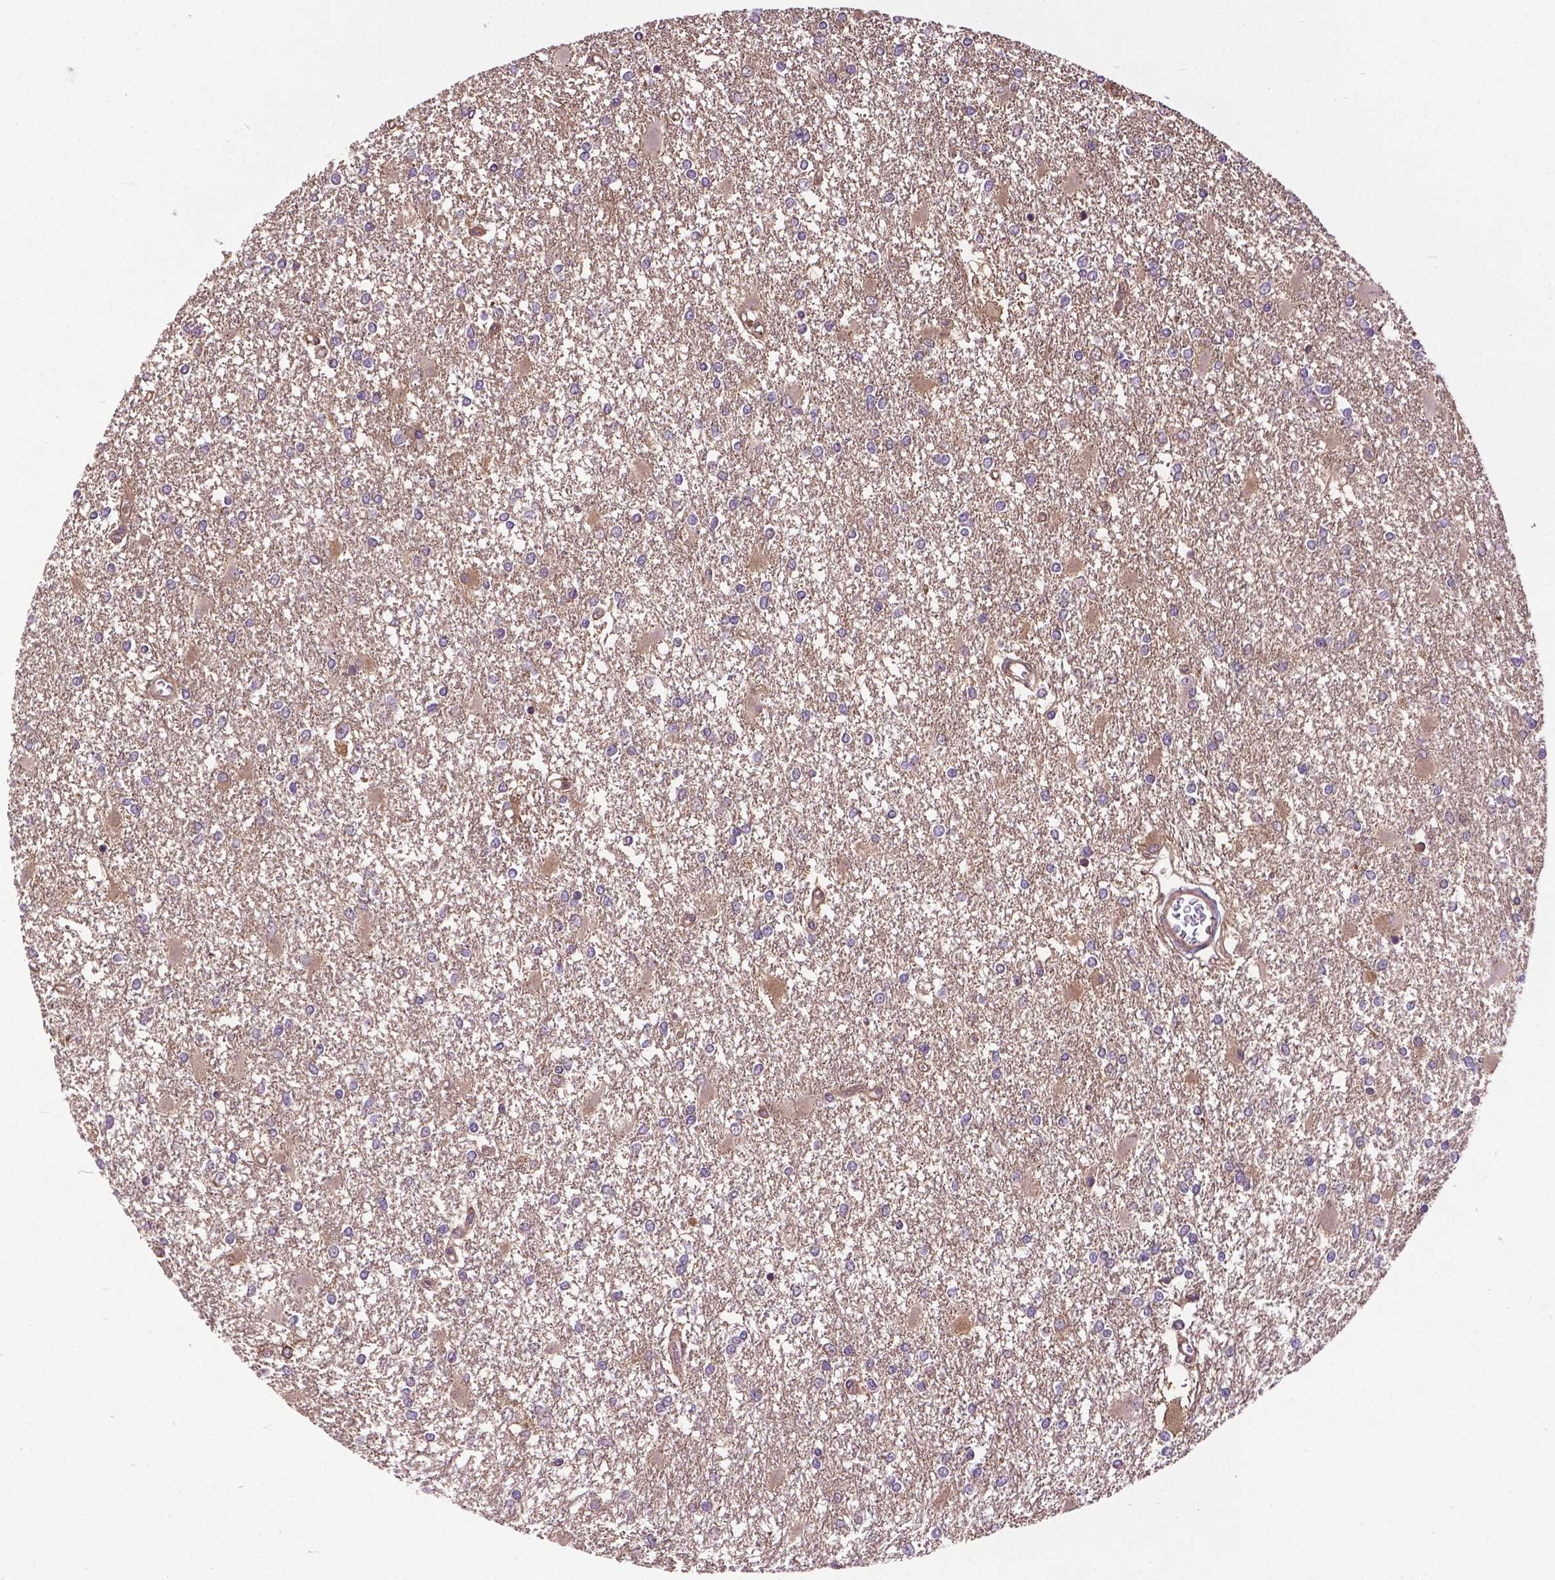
{"staining": {"intensity": "weak", "quantity": ">75%", "location": "cytoplasmic/membranous"}, "tissue": "glioma", "cell_type": "Tumor cells", "image_type": "cancer", "snomed": [{"axis": "morphology", "description": "Glioma, malignant, High grade"}, {"axis": "topography", "description": "Cerebral cortex"}], "caption": "Immunohistochemistry (DAB) staining of human high-grade glioma (malignant) demonstrates weak cytoplasmic/membranous protein staining in approximately >75% of tumor cells. (Stains: DAB (3,3'-diaminobenzidine) in brown, nuclei in blue, Microscopy: brightfield microscopy at high magnification).", "gene": "ZNF616", "patient": {"sex": "male", "age": 79}}